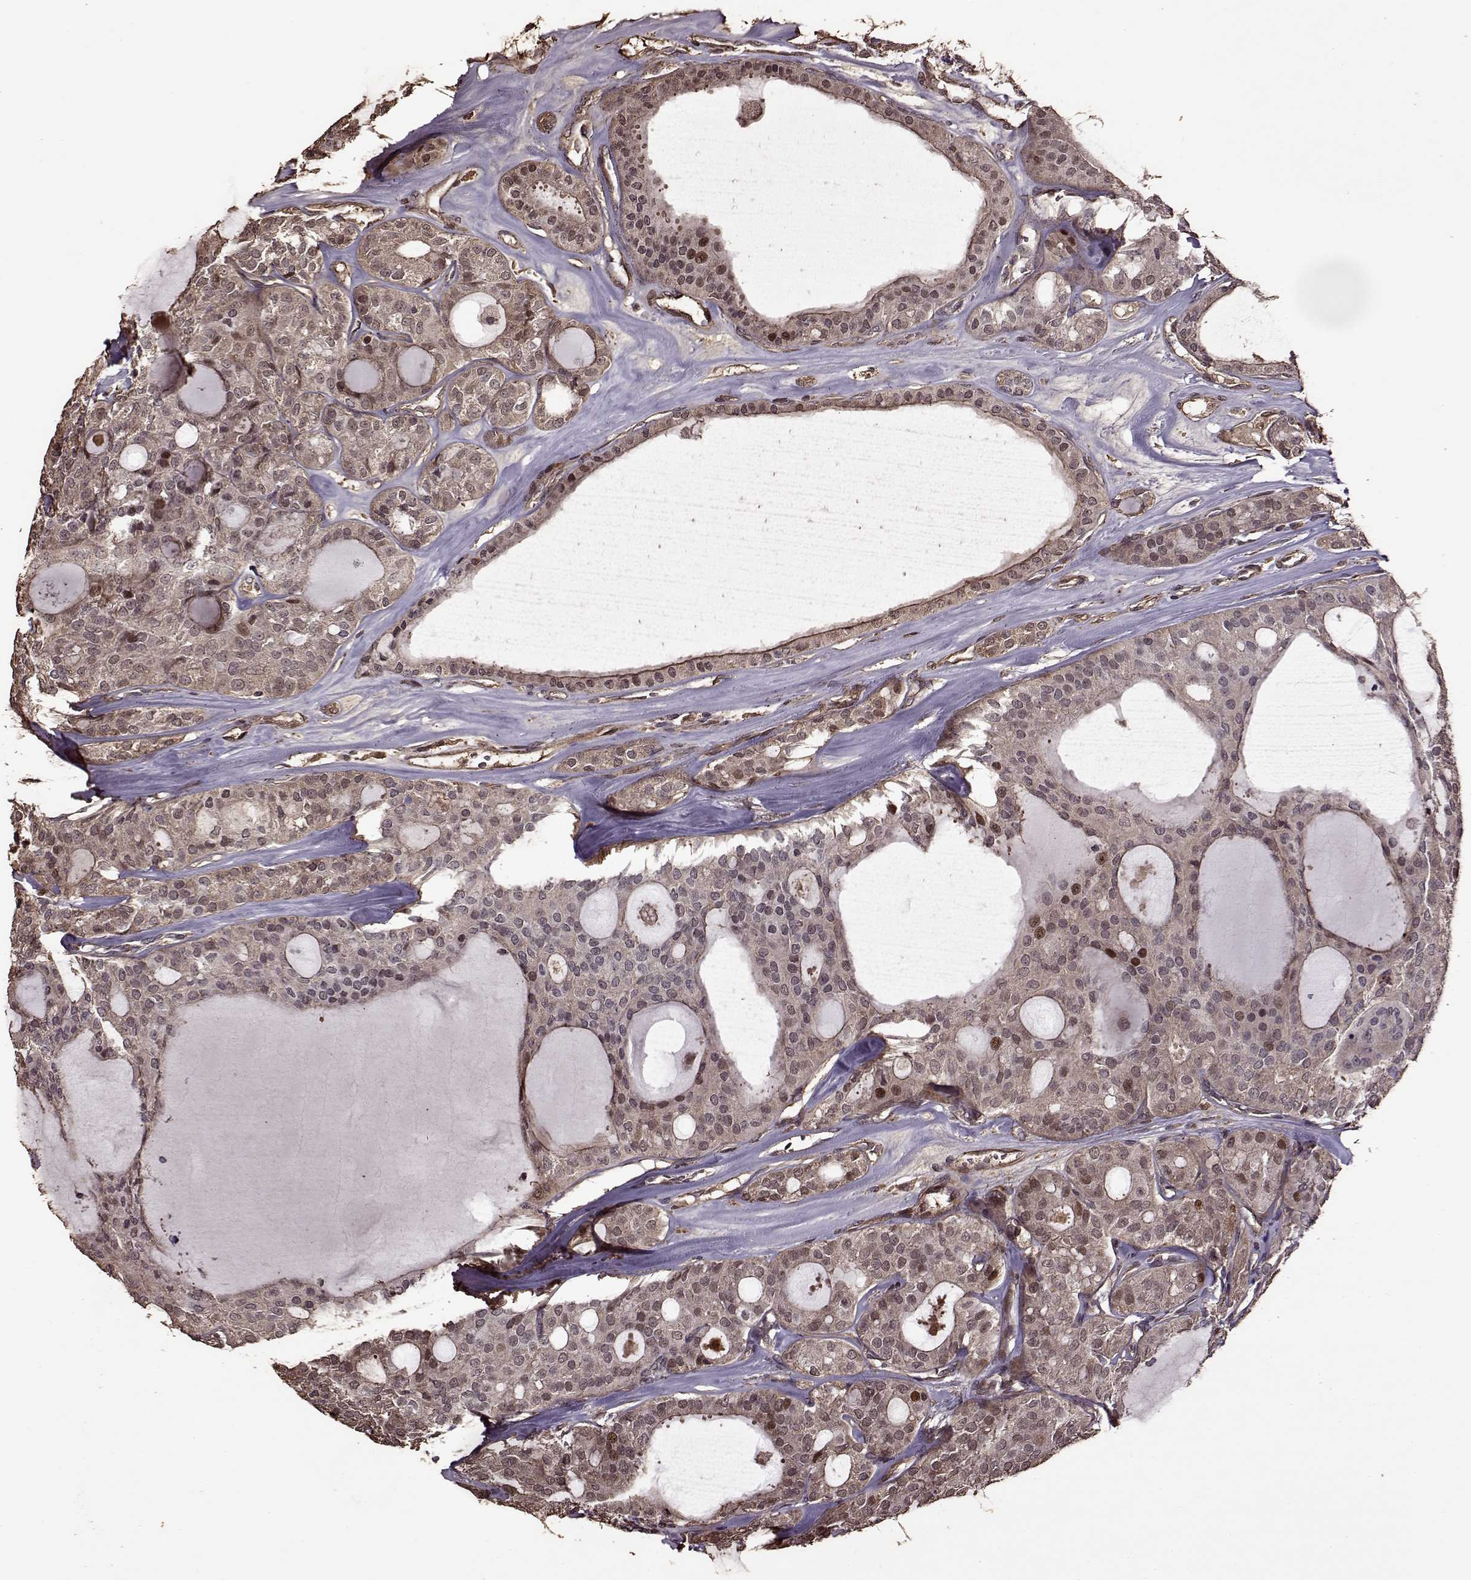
{"staining": {"intensity": "weak", "quantity": ">75%", "location": "cytoplasmic/membranous,nuclear"}, "tissue": "thyroid cancer", "cell_type": "Tumor cells", "image_type": "cancer", "snomed": [{"axis": "morphology", "description": "Follicular adenoma carcinoma, NOS"}, {"axis": "topography", "description": "Thyroid gland"}], "caption": "Weak cytoplasmic/membranous and nuclear staining is identified in approximately >75% of tumor cells in thyroid follicular adenoma carcinoma.", "gene": "FBXW11", "patient": {"sex": "male", "age": 75}}